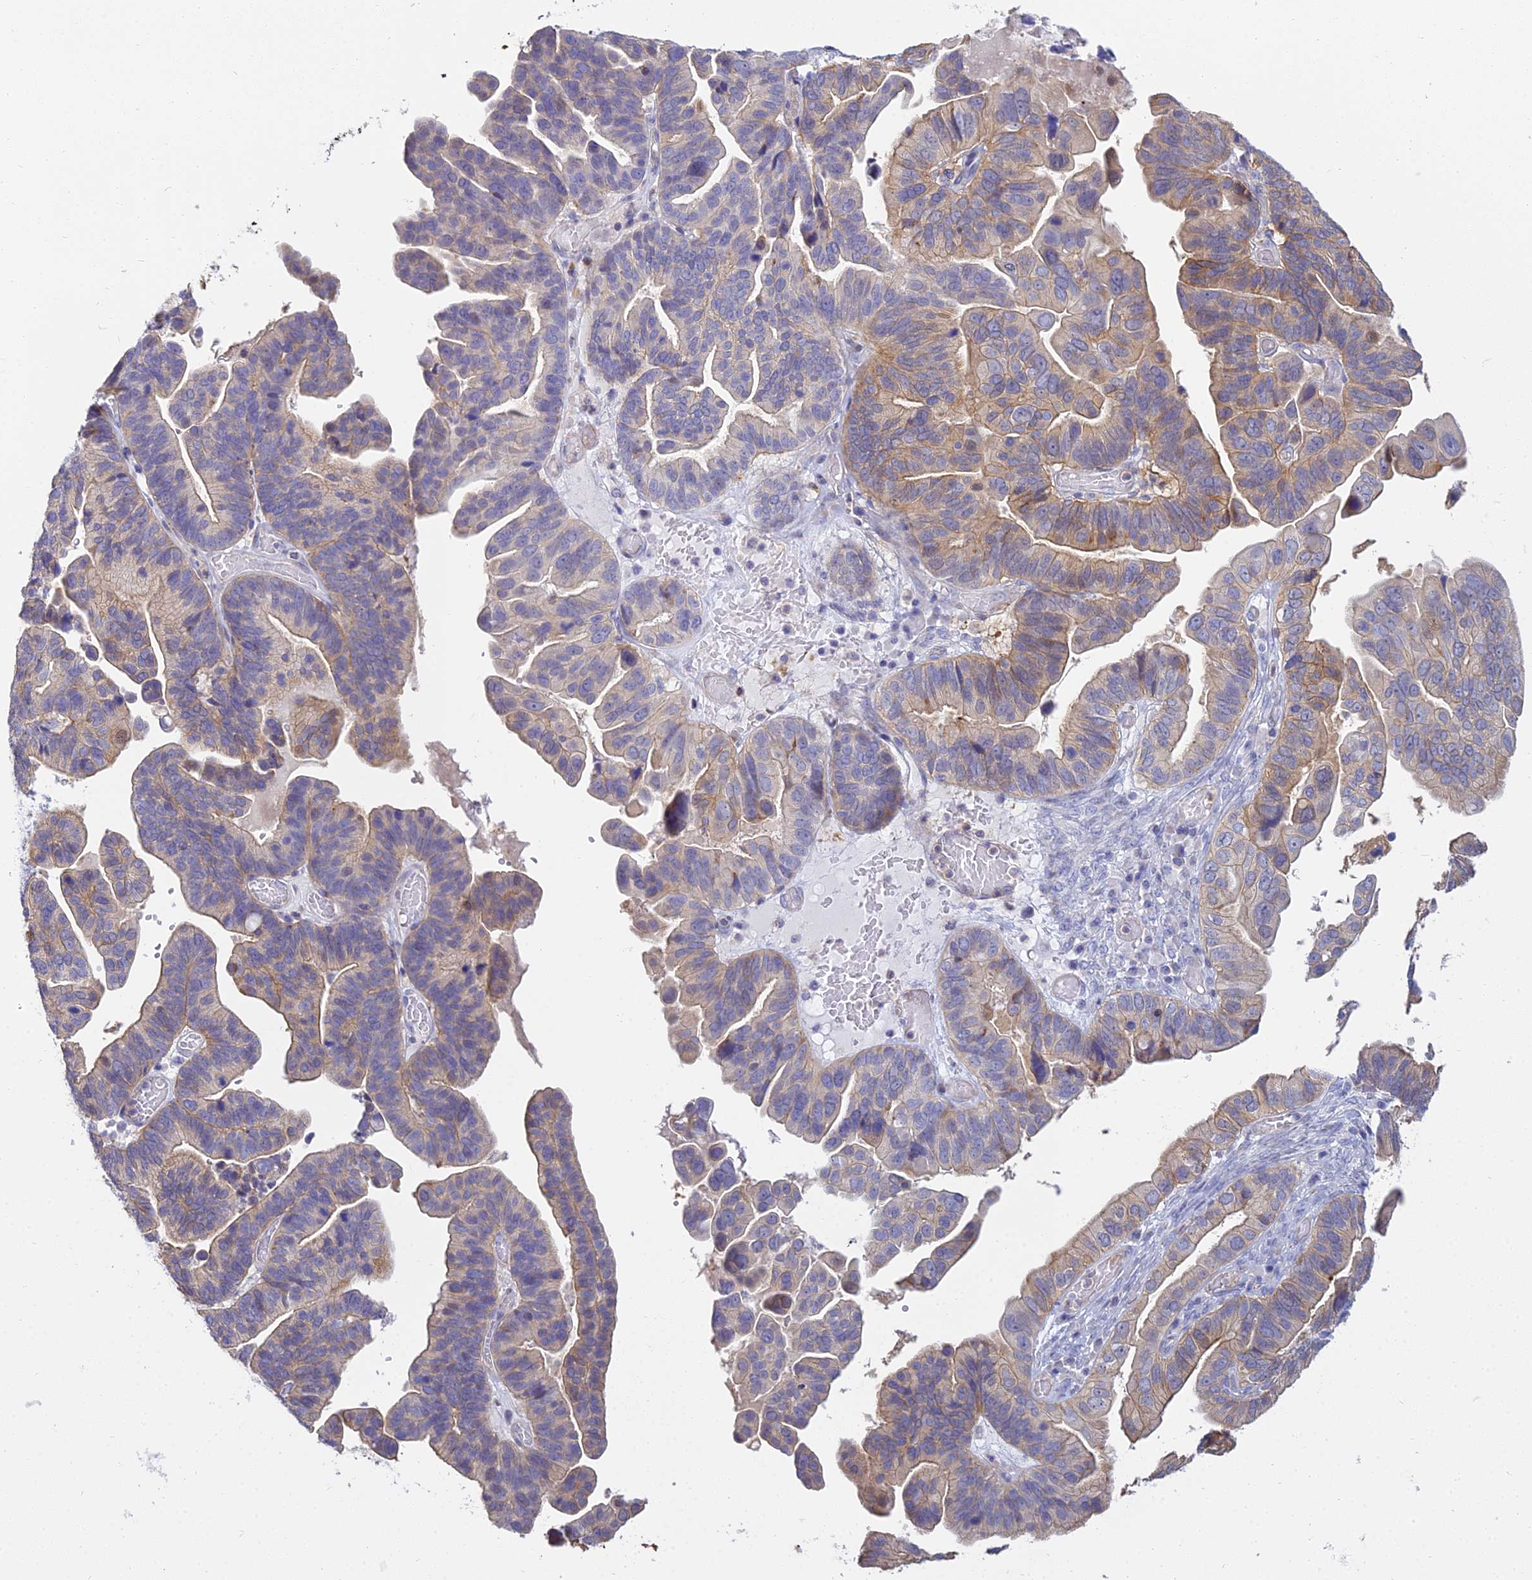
{"staining": {"intensity": "moderate", "quantity": "<25%", "location": "cytoplasmic/membranous"}, "tissue": "ovarian cancer", "cell_type": "Tumor cells", "image_type": "cancer", "snomed": [{"axis": "morphology", "description": "Cystadenocarcinoma, serous, NOS"}, {"axis": "topography", "description": "Ovary"}], "caption": "Brown immunohistochemical staining in ovarian serous cystadenocarcinoma exhibits moderate cytoplasmic/membranous positivity in about <25% of tumor cells.", "gene": "SMIM24", "patient": {"sex": "female", "age": 56}}